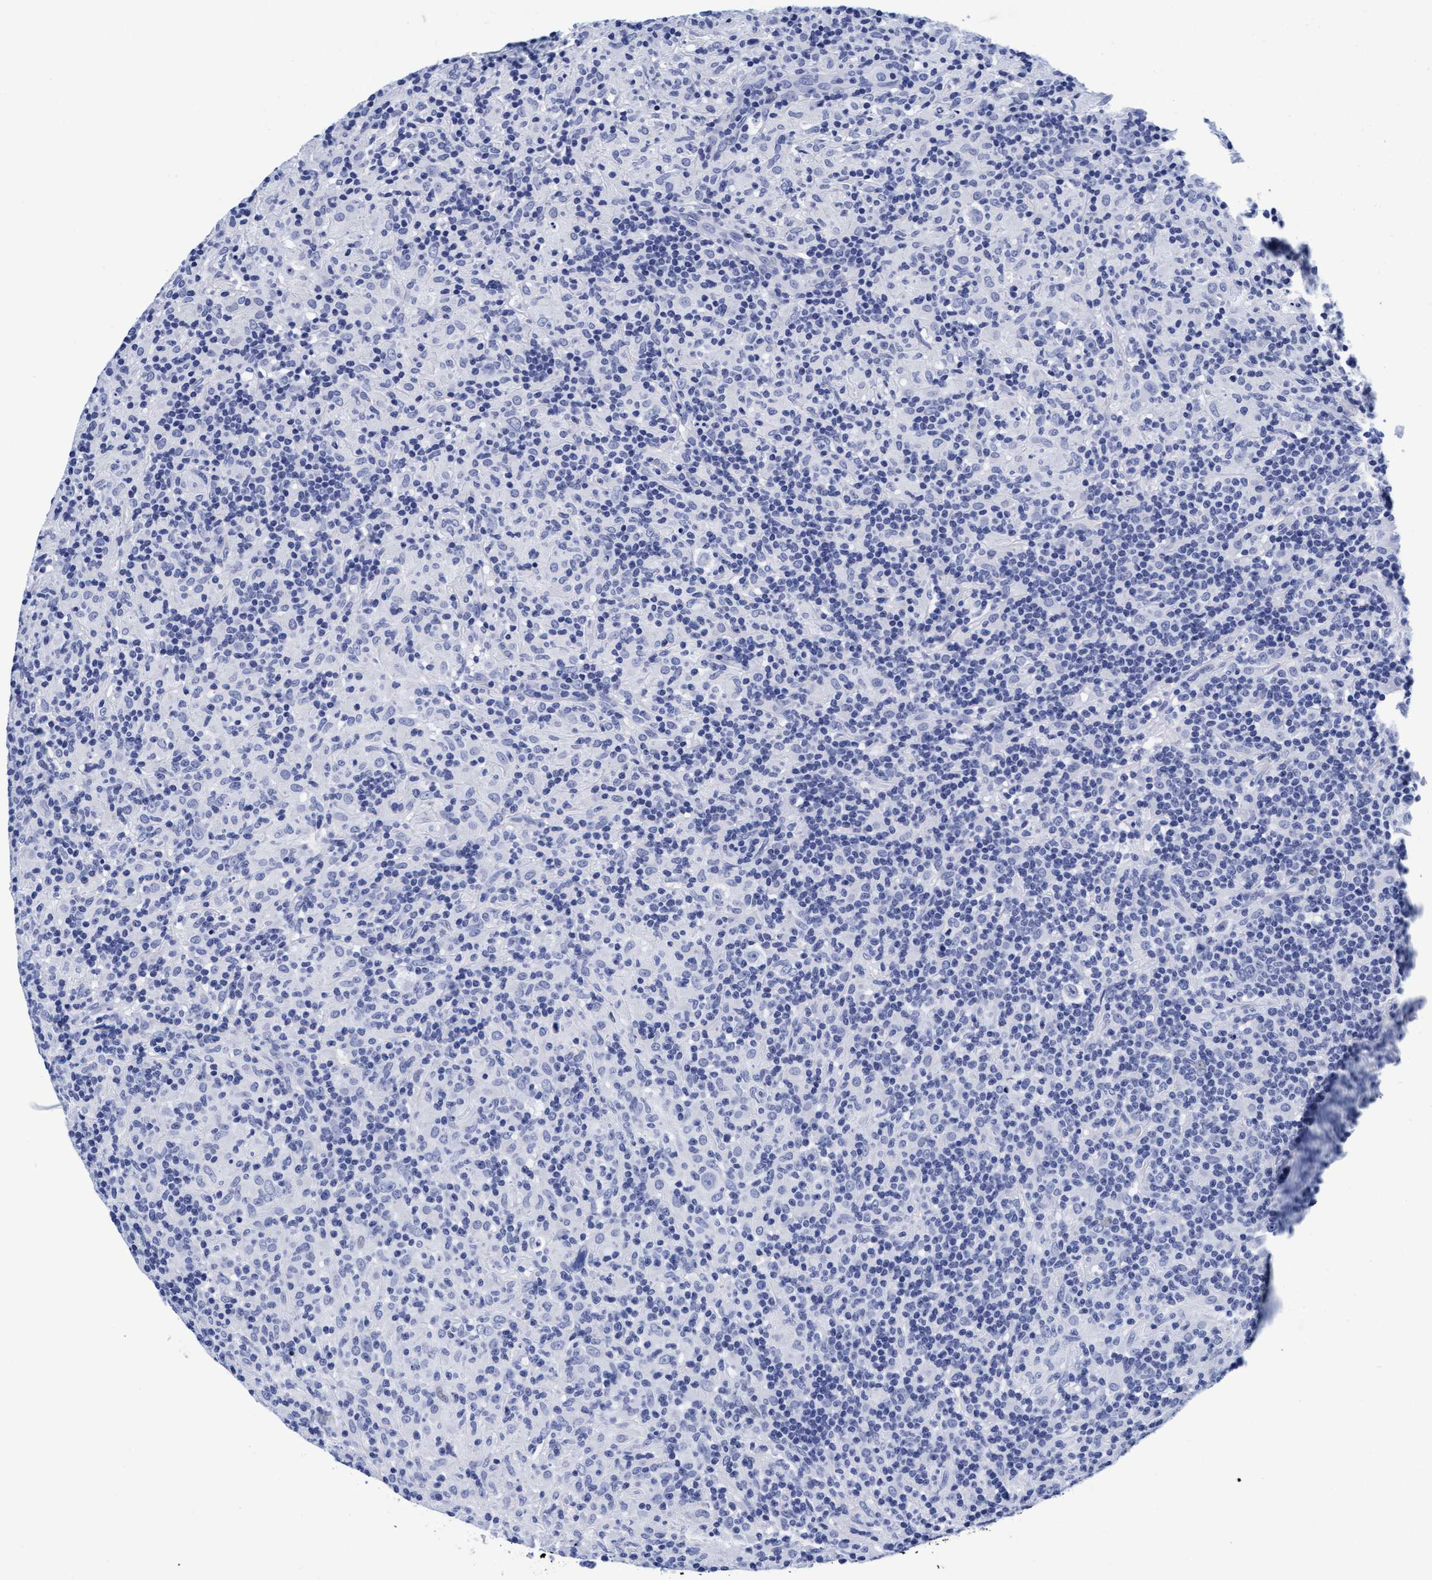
{"staining": {"intensity": "negative", "quantity": "none", "location": "none"}, "tissue": "lymphoma", "cell_type": "Tumor cells", "image_type": "cancer", "snomed": [{"axis": "morphology", "description": "Hodgkin's disease, NOS"}, {"axis": "topography", "description": "Lymph node"}], "caption": "This is a image of IHC staining of lymphoma, which shows no positivity in tumor cells. (DAB immunohistochemistry with hematoxylin counter stain).", "gene": "ARSG", "patient": {"sex": "male", "age": 70}}